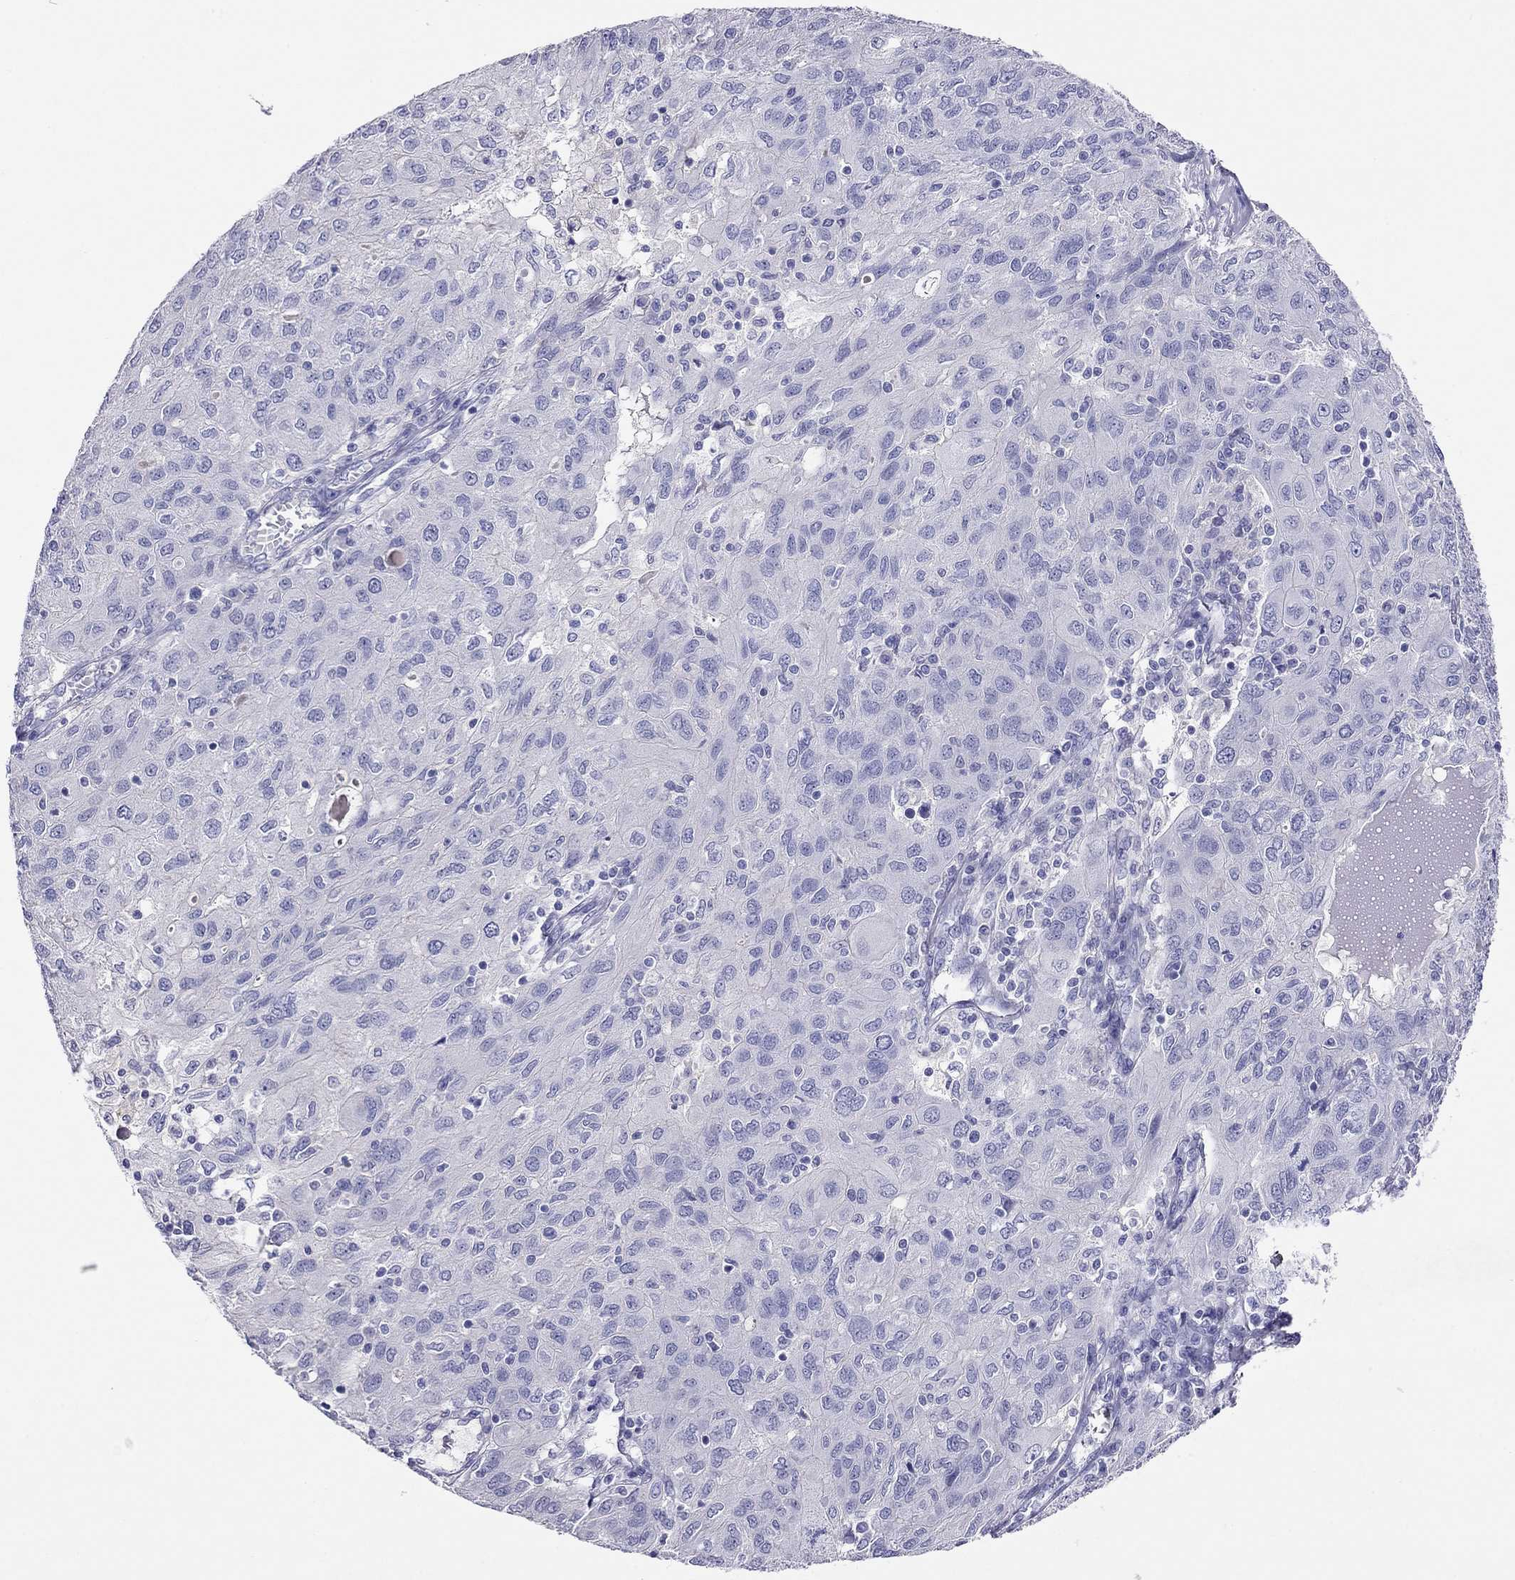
{"staining": {"intensity": "negative", "quantity": "none", "location": "none"}, "tissue": "ovarian cancer", "cell_type": "Tumor cells", "image_type": "cancer", "snomed": [{"axis": "morphology", "description": "Carcinoma, endometroid"}, {"axis": "topography", "description": "Ovary"}], "caption": "An immunohistochemistry (IHC) photomicrograph of ovarian endometroid carcinoma is shown. There is no staining in tumor cells of ovarian endometroid carcinoma.", "gene": "CAPNS2", "patient": {"sex": "female", "age": 50}}